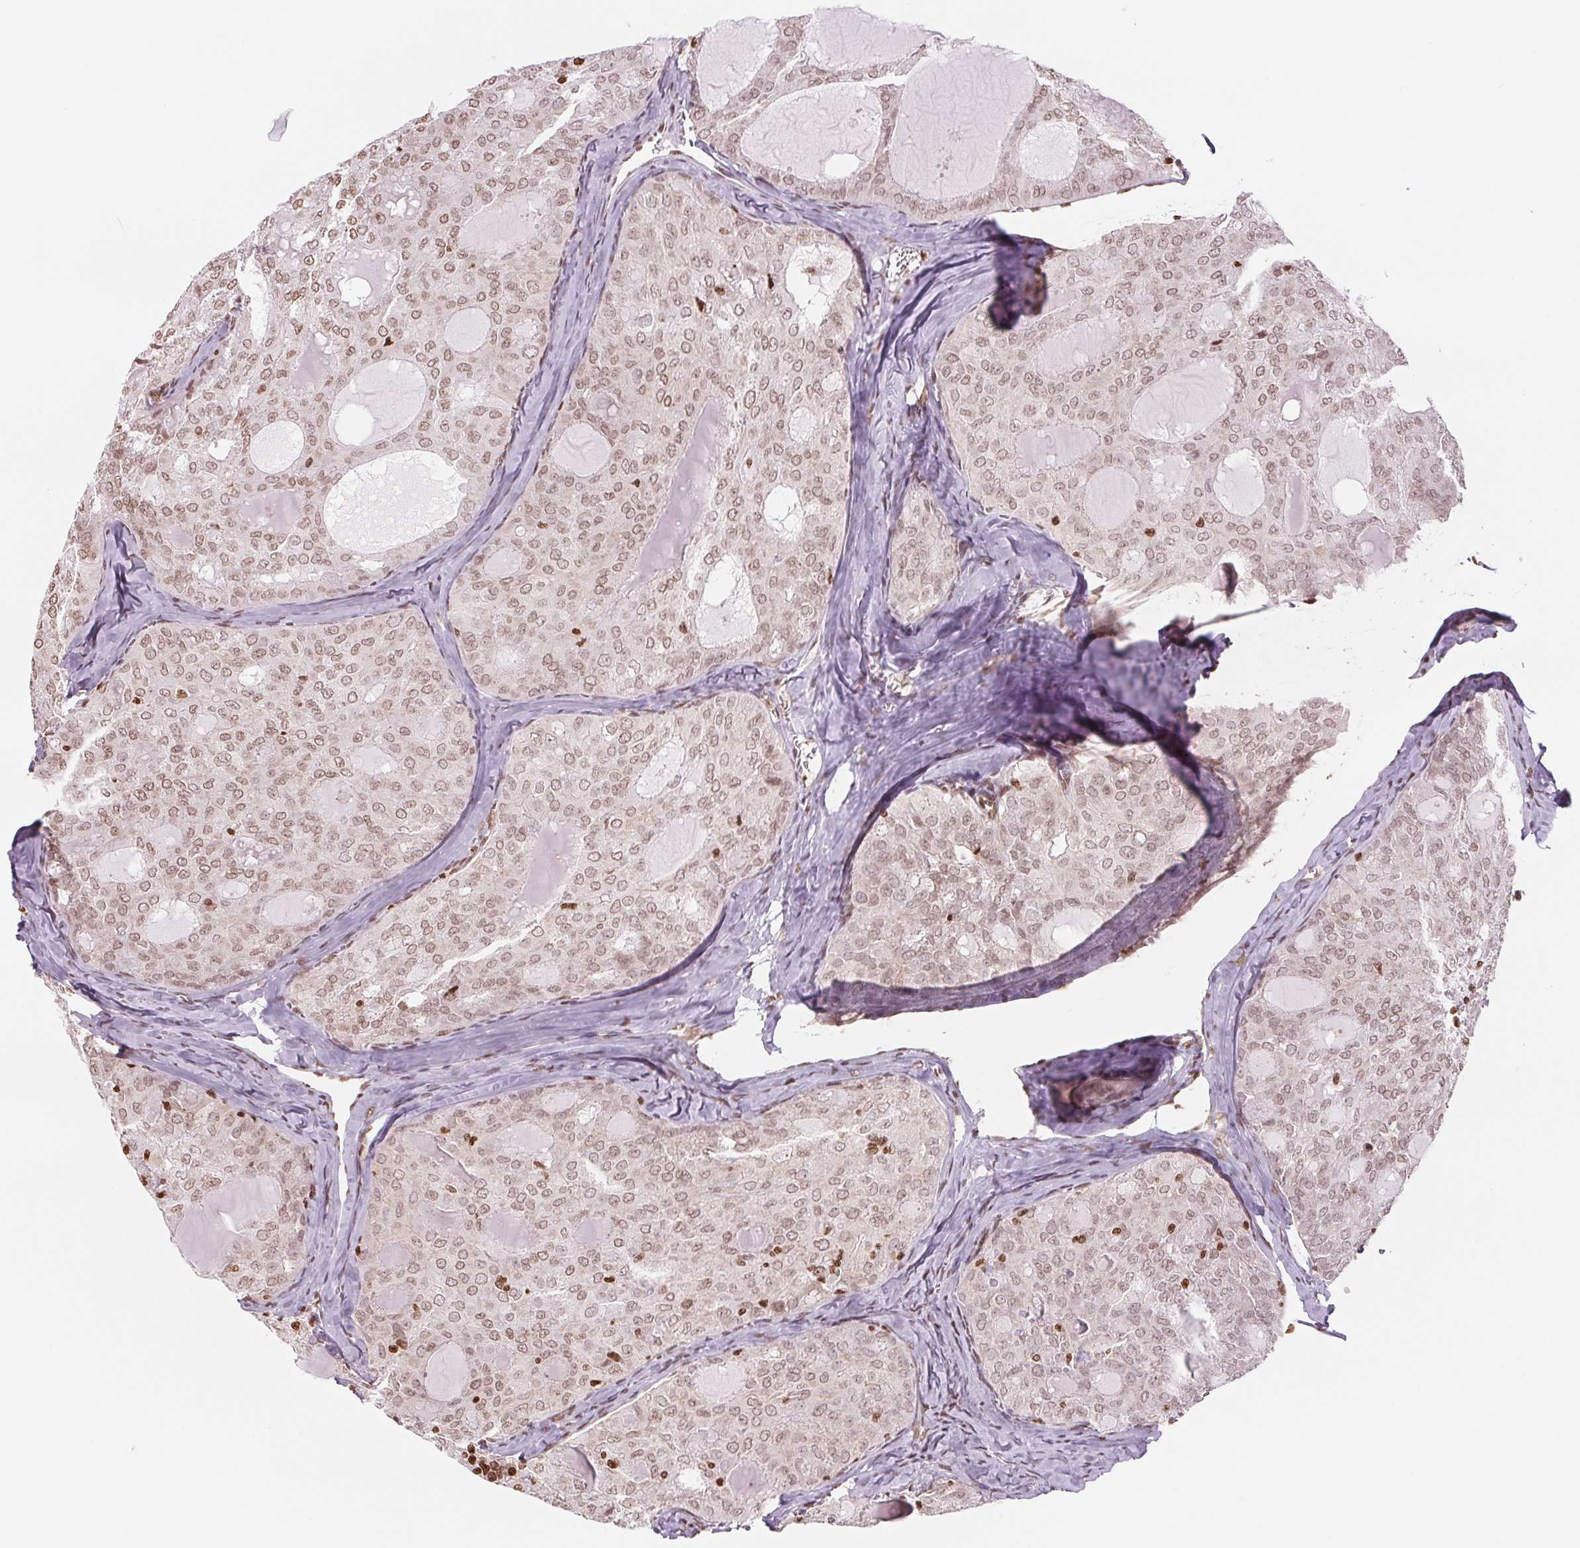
{"staining": {"intensity": "moderate", "quantity": ">75%", "location": "cytoplasmic/membranous,nuclear"}, "tissue": "thyroid cancer", "cell_type": "Tumor cells", "image_type": "cancer", "snomed": [{"axis": "morphology", "description": "Follicular adenoma carcinoma, NOS"}, {"axis": "topography", "description": "Thyroid gland"}], "caption": "DAB (3,3'-diaminobenzidine) immunohistochemical staining of human follicular adenoma carcinoma (thyroid) exhibits moderate cytoplasmic/membranous and nuclear protein staining in about >75% of tumor cells. The protein of interest is shown in brown color, while the nuclei are stained blue.", "gene": "SMIM12", "patient": {"sex": "male", "age": 75}}